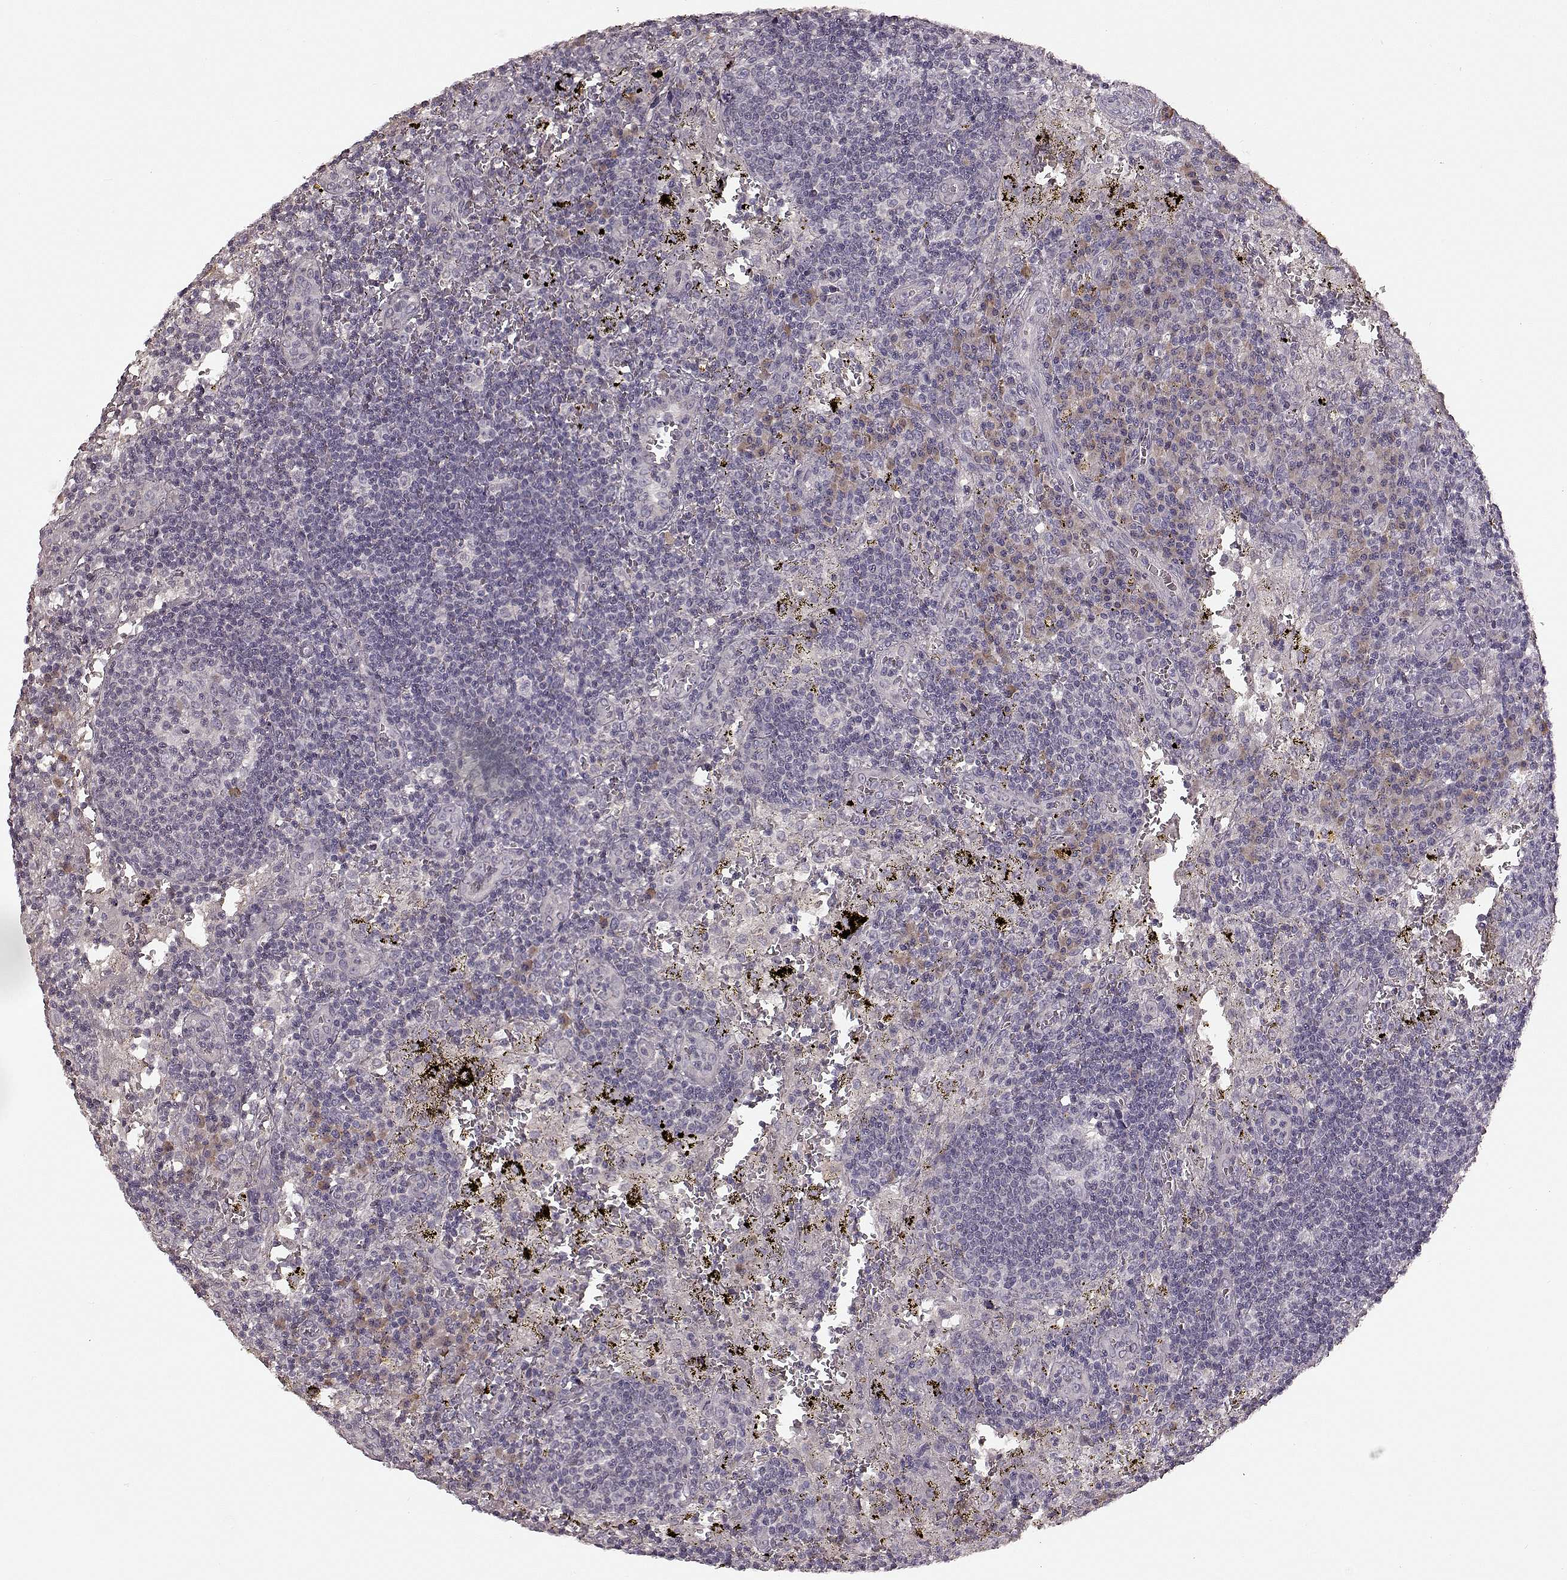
{"staining": {"intensity": "negative", "quantity": "none", "location": "none"}, "tissue": "lymph node", "cell_type": "Germinal center cells", "image_type": "normal", "snomed": [{"axis": "morphology", "description": "Normal tissue, NOS"}, {"axis": "topography", "description": "Lymph node"}], "caption": "A high-resolution image shows immunohistochemistry staining of benign lymph node, which demonstrates no significant expression in germinal center cells. (DAB IHC visualized using brightfield microscopy, high magnification).", "gene": "MIA", "patient": {"sex": "male", "age": 62}}